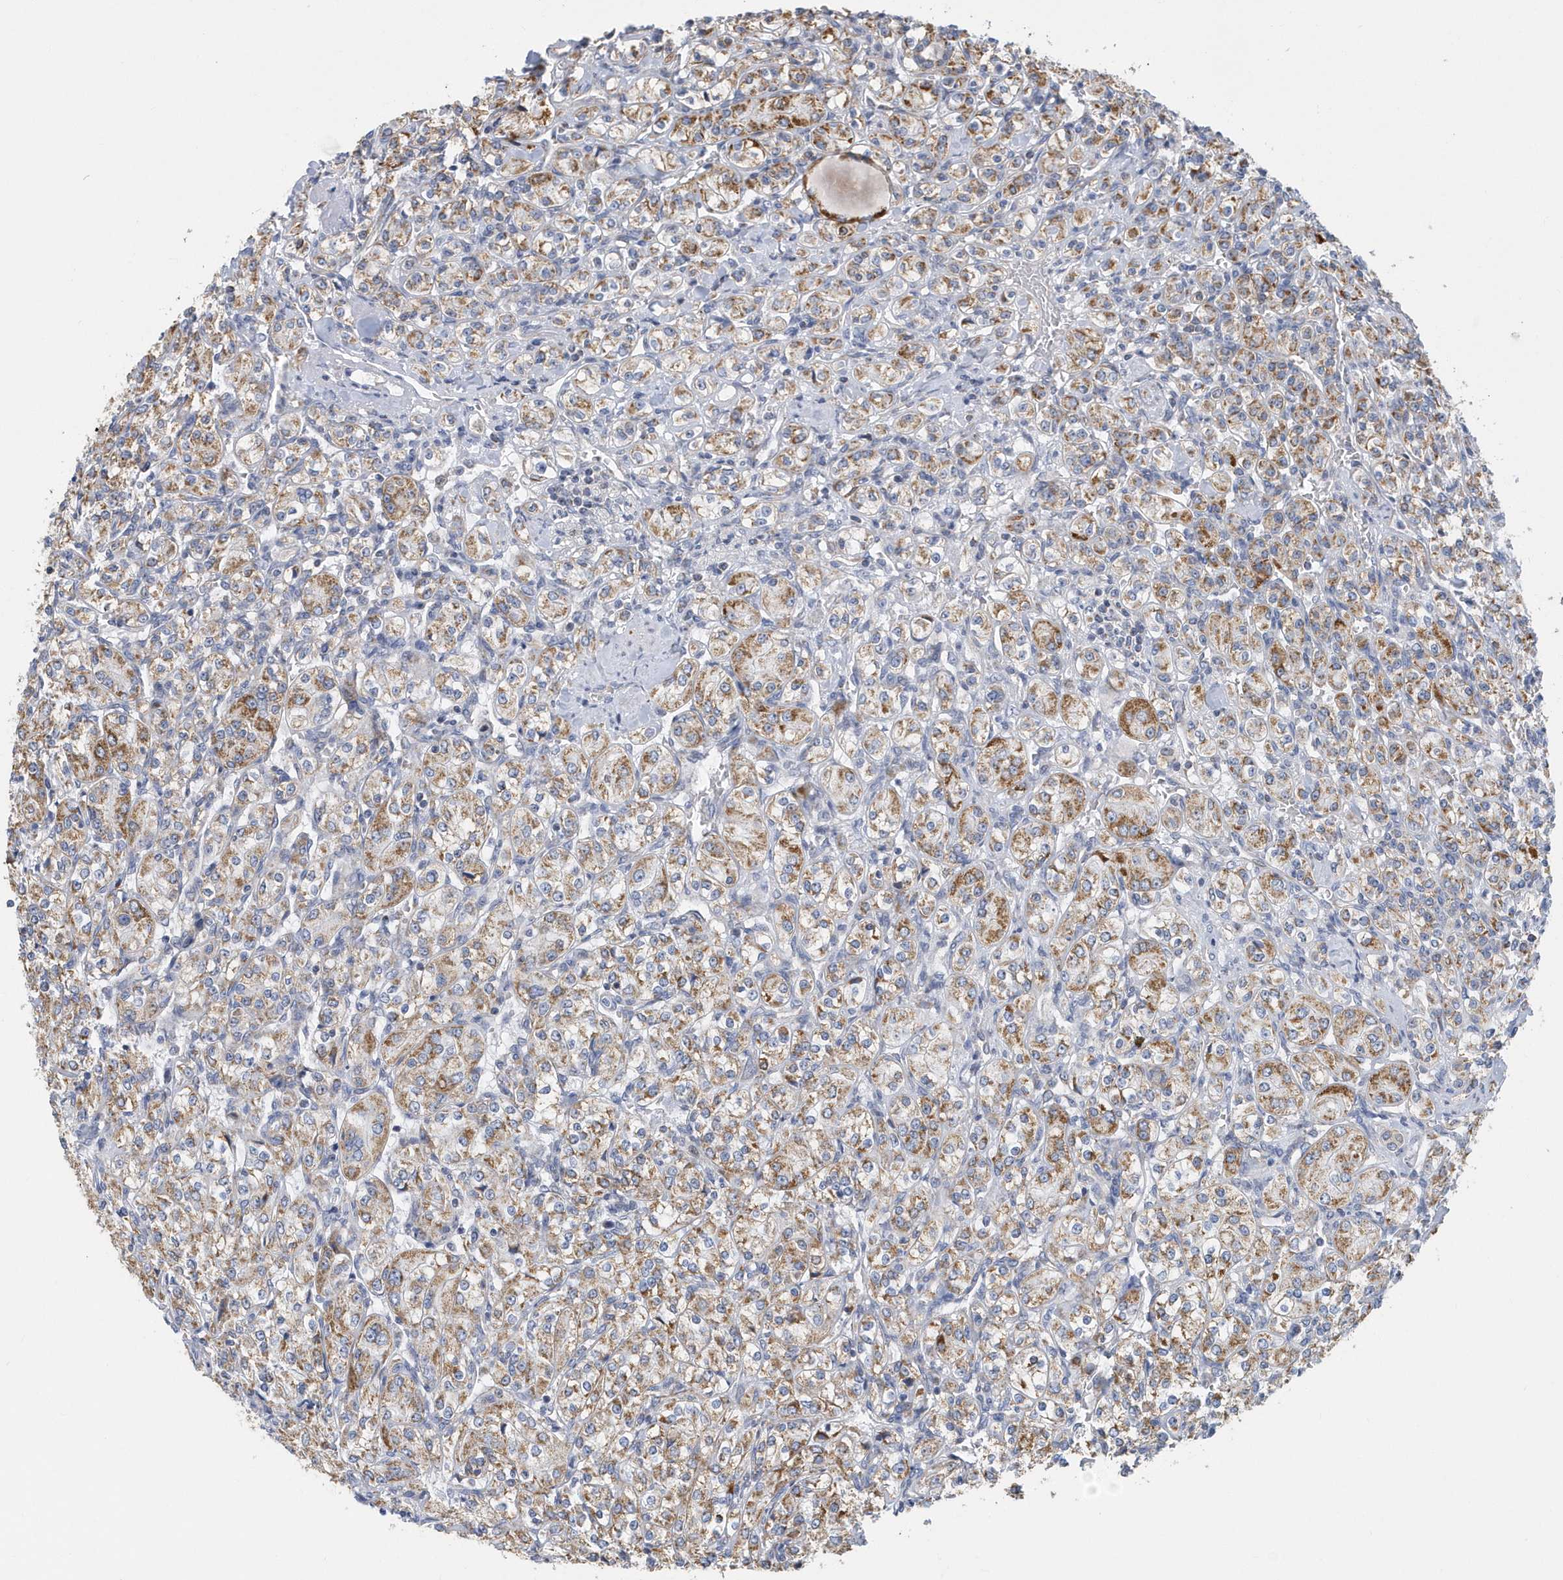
{"staining": {"intensity": "moderate", "quantity": "25%-75%", "location": "cytoplasmic/membranous"}, "tissue": "renal cancer", "cell_type": "Tumor cells", "image_type": "cancer", "snomed": [{"axis": "morphology", "description": "Adenocarcinoma, NOS"}, {"axis": "topography", "description": "Kidney"}], "caption": "Immunohistochemical staining of human renal cancer displays medium levels of moderate cytoplasmic/membranous protein positivity in about 25%-75% of tumor cells.", "gene": "VWA5B2", "patient": {"sex": "male", "age": 77}}